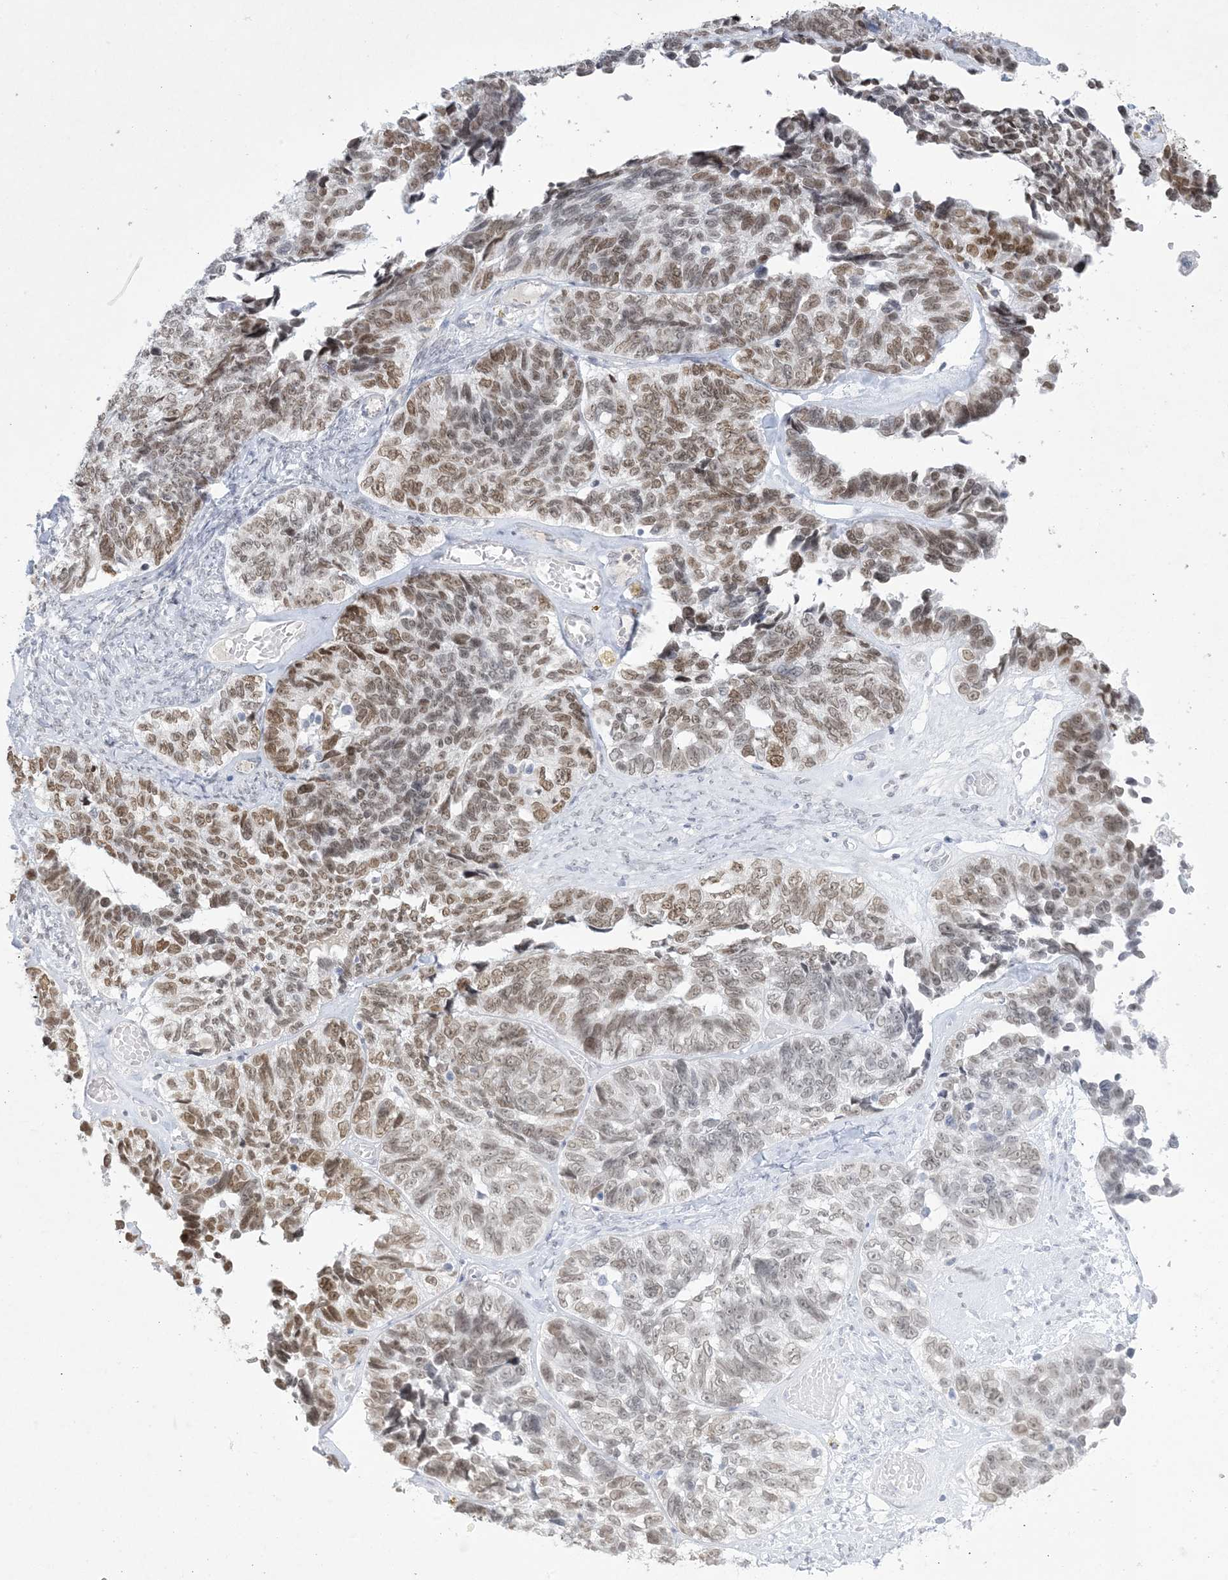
{"staining": {"intensity": "moderate", "quantity": ">75%", "location": "nuclear"}, "tissue": "ovarian cancer", "cell_type": "Tumor cells", "image_type": "cancer", "snomed": [{"axis": "morphology", "description": "Cystadenocarcinoma, serous, NOS"}, {"axis": "topography", "description": "Ovary"}], "caption": "Immunohistochemistry (IHC) histopathology image of ovarian serous cystadenocarcinoma stained for a protein (brown), which reveals medium levels of moderate nuclear staining in about >75% of tumor cells.", "gene": "HOMEZ", "patient": {"sex": "female", "age": 79}}